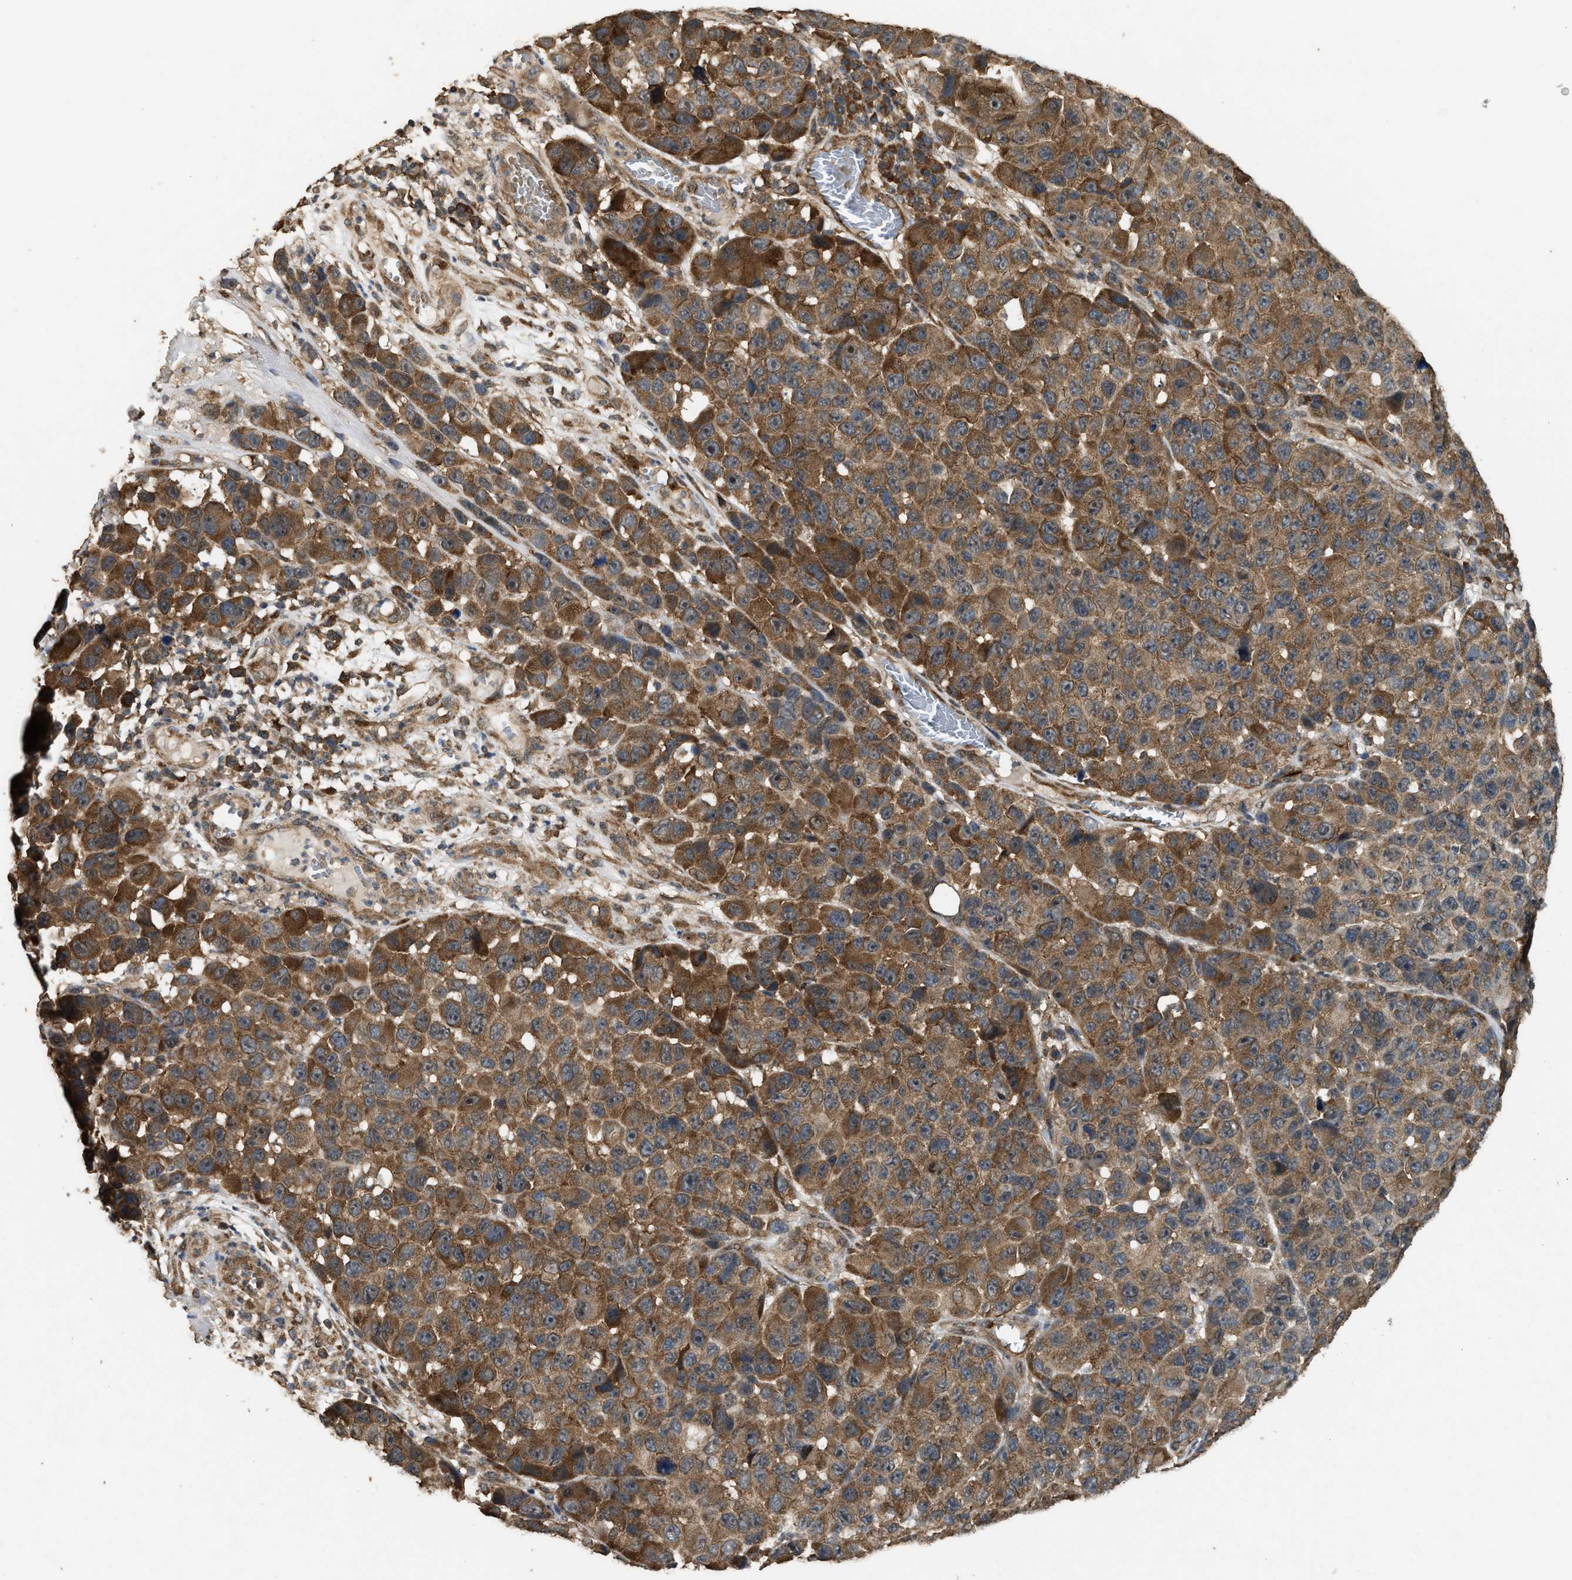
{"staining": {"intensity": "moderate", "quantity": ">75%", "location": "cytoplasmic/membranous"}, "tissue": "melanoma", "cell_type": "Tumor cells", "image_type": "cancer", "snomed": [{"axis": "morphology", "description": "Malignant melanoma, NOS"}, {"axis": "topography", "description": "Skin"}], "caption": "A brown stain labels moderate cytoplasmic/membranous staining of a protein in human melanoma tumor cells. The staining was performed using DAB (3,3'-diaminobenzidine), with brown indicating positive protein expression. Nuclei are stained blue with hematoxylin.", "gene": "ARHGEF5", "patient": {"sex": "male", "age": 53}}